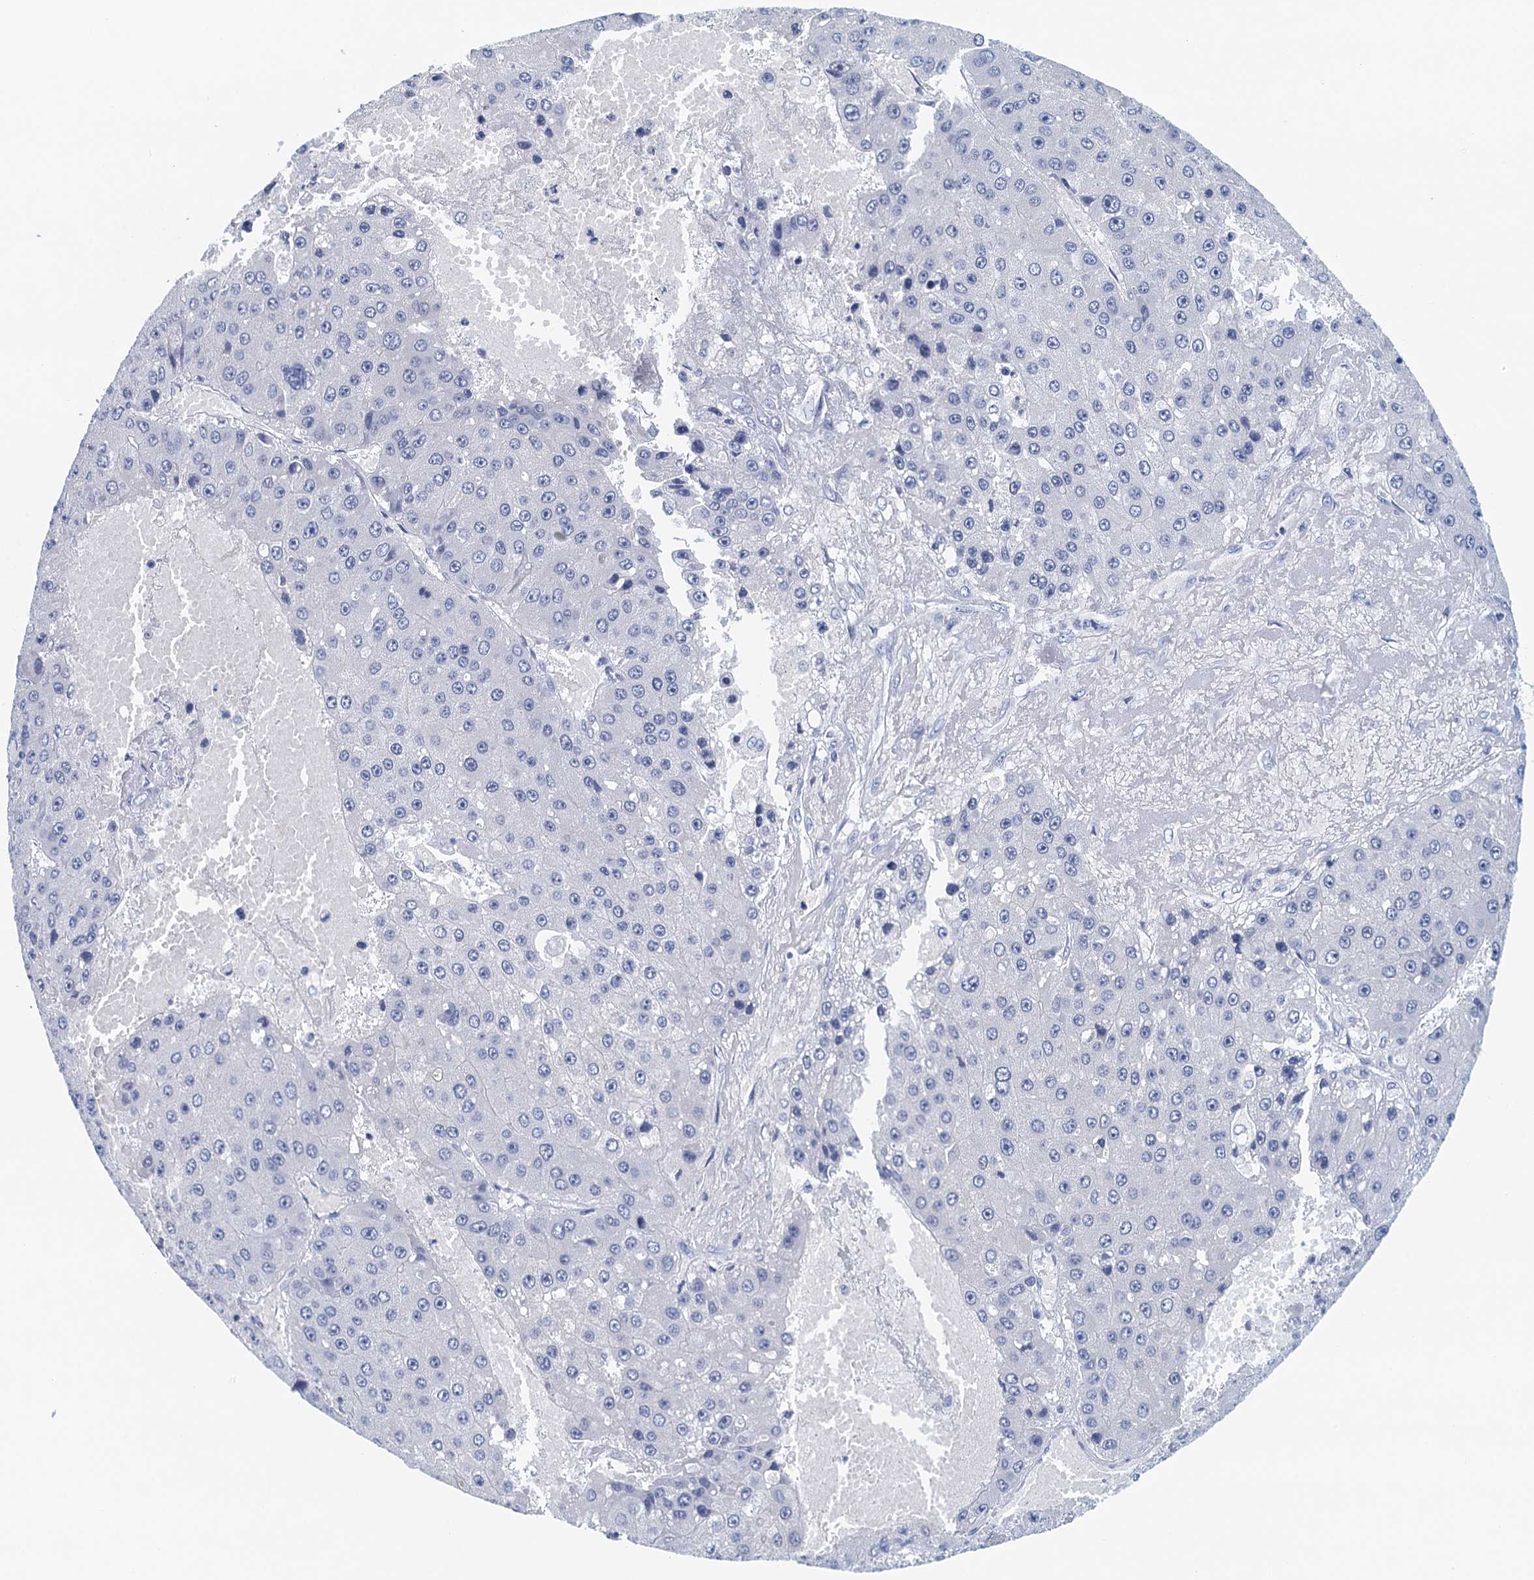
{"staining": {"intensity": "negative", "quantity": "none", "location": "none"}, "tissue": "liver cancer", "cell_type": "Tumor cells", "image_type": "cancer", "snomed": [{"axis": "morphology", "description": "Carcinoma, Hepatocellular, NOS"}, {"axis": "topography", "description": "Liver"}], "caption": "The photomicrograph displays no significant staining in tumor cells of liver hepatocellular carcinoma.", "gene": "CYP51A1", "patient": {"sex": "female", "age": 73}}